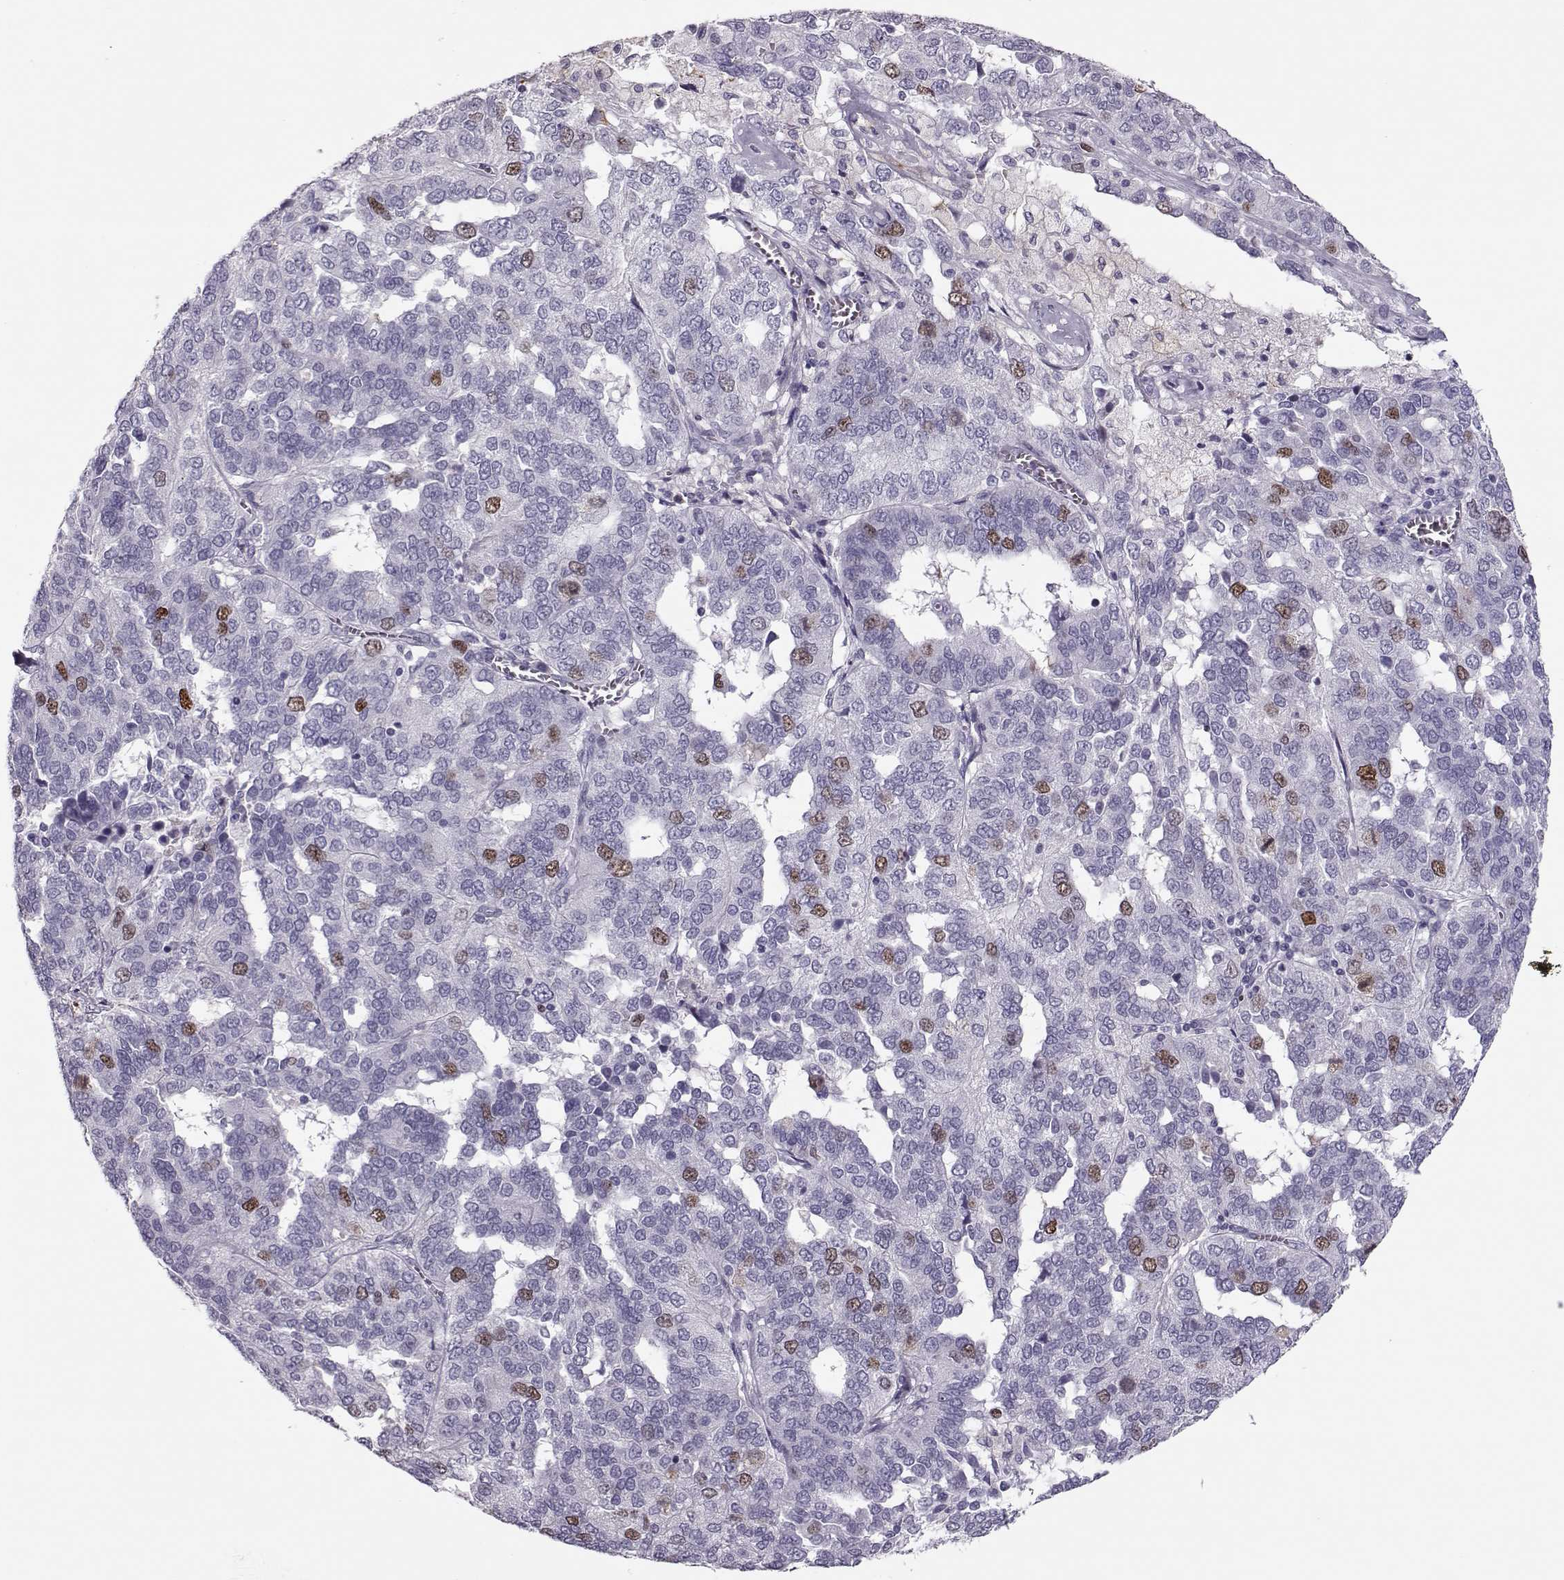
{"staining": {"intensity": "moderate", "quantity": "<25%", "location": "nuclear"}, "tissue": "ovarian cancer", "cell_type": "Tumor cells", "image_type": "cancer", "snomed": [{"axis": "morphology", "description": "Carcinoma, endometroid"}, {"axis": "topography", "description": "Soft tissue"}, {"axis": "topography", "description": "Ovary"}], "caption": "Ovarian endometroid carcinoma was stained to show a protein in brown. There is low levels of moderate nuclear staining in about <25% of tumor cells.", "gene": "SGO1", "patient": {"sex": "female", "age": 52}}